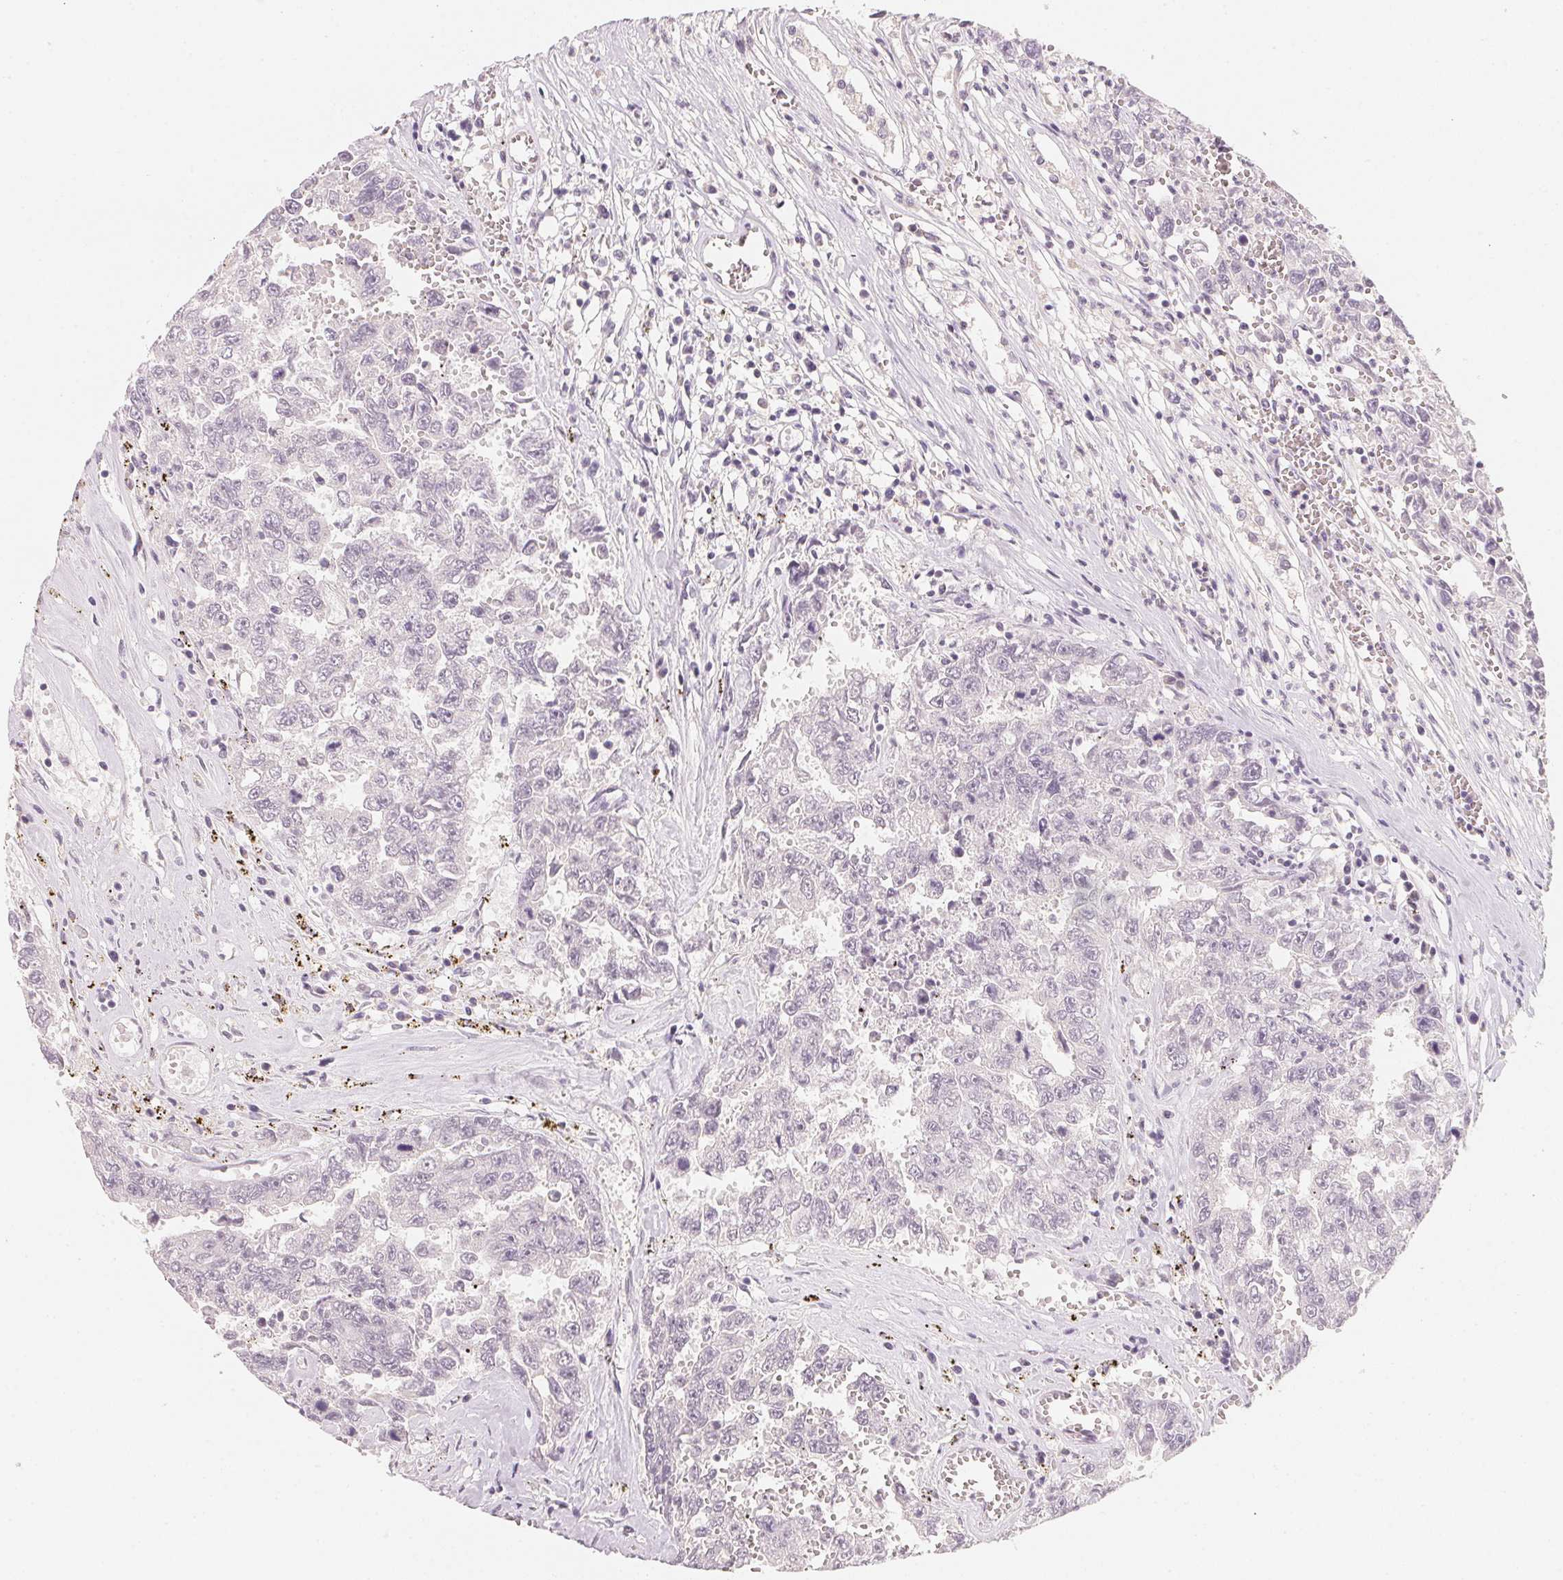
{"staining": {"intensity": "negative", "quantity": "none", "location": "none"}, "tissue": "testis cancer", "cell_type": "Tumor cells", "image_type": "cancer", "snomed": [{"axis": "morphology", "description": "Carcinoma, Embryonal, NOS"}, {"axis": "topography", "description": "Testis"}], "caption": "Testis embryonal carcinoma stained for a protein using IHC displays no expression tumor cells.", "gene": "ANKRD31", "patient": {"sex": "male", "age": 36}}